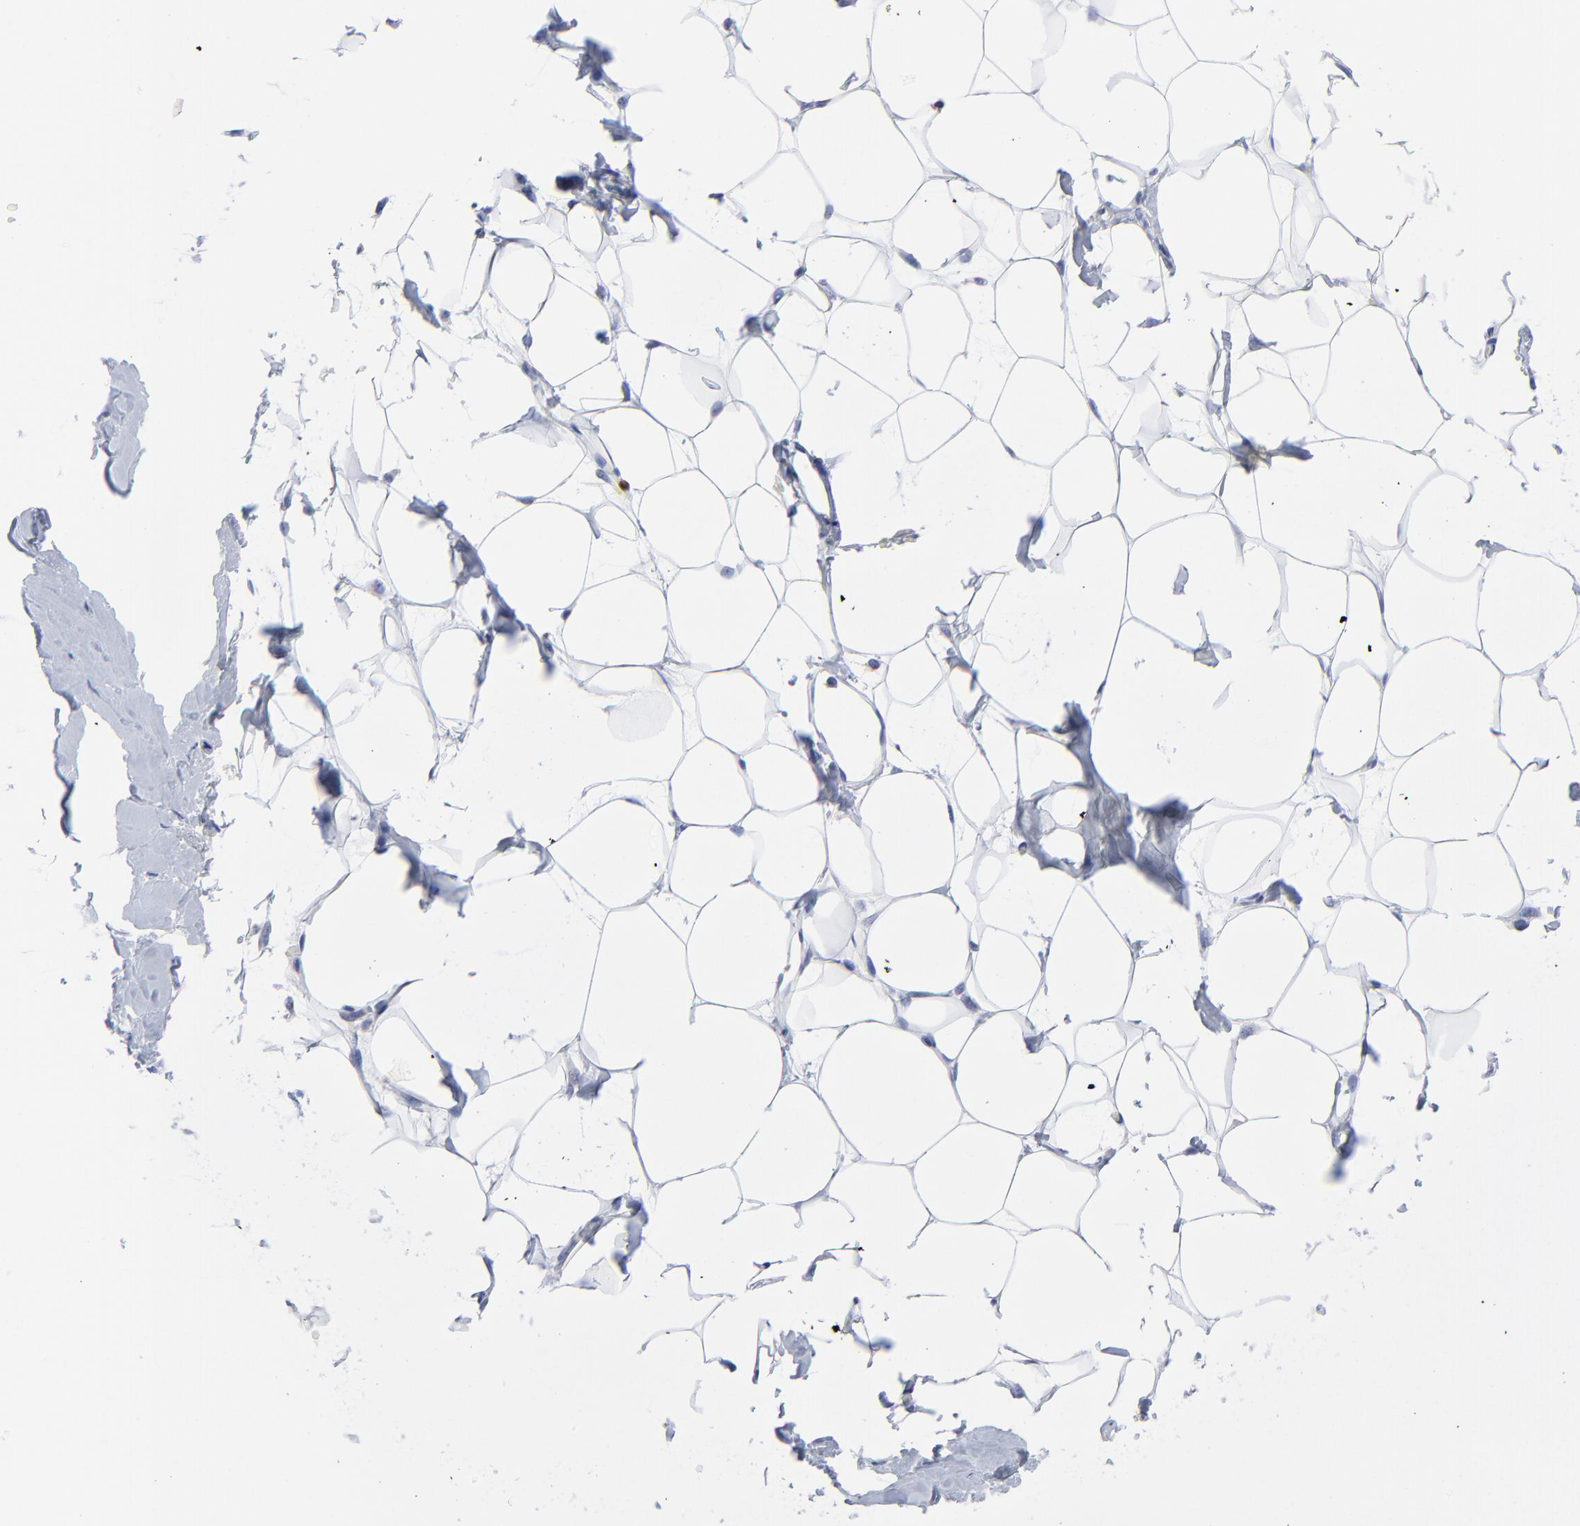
{"staining": {"intensity": "negative", "quantity": "none", "location": "none"}, "tissue": "breast", "cell_type": "Adipocytes", "image_type": "normal", "snomed": [{"axis": "morphology", "description": "Normal tissue, NOS"}, {"axis": "topography", "description": "Breast"}, {"axis": "topography", "description": "Adipose tissue"}], "caption": "A photomicrograph of breast stained for a protein reveals no brown staining in adipocytes. The staining was performed using DAB (3,3'-diaminobenzidine) to visualize the protein expression in brown, while the nuclei were stained in blue with hematoxylin (Magnification: 20x).", "gene": "ZAP70", "patient": {"sex": "female", "age": 25}}